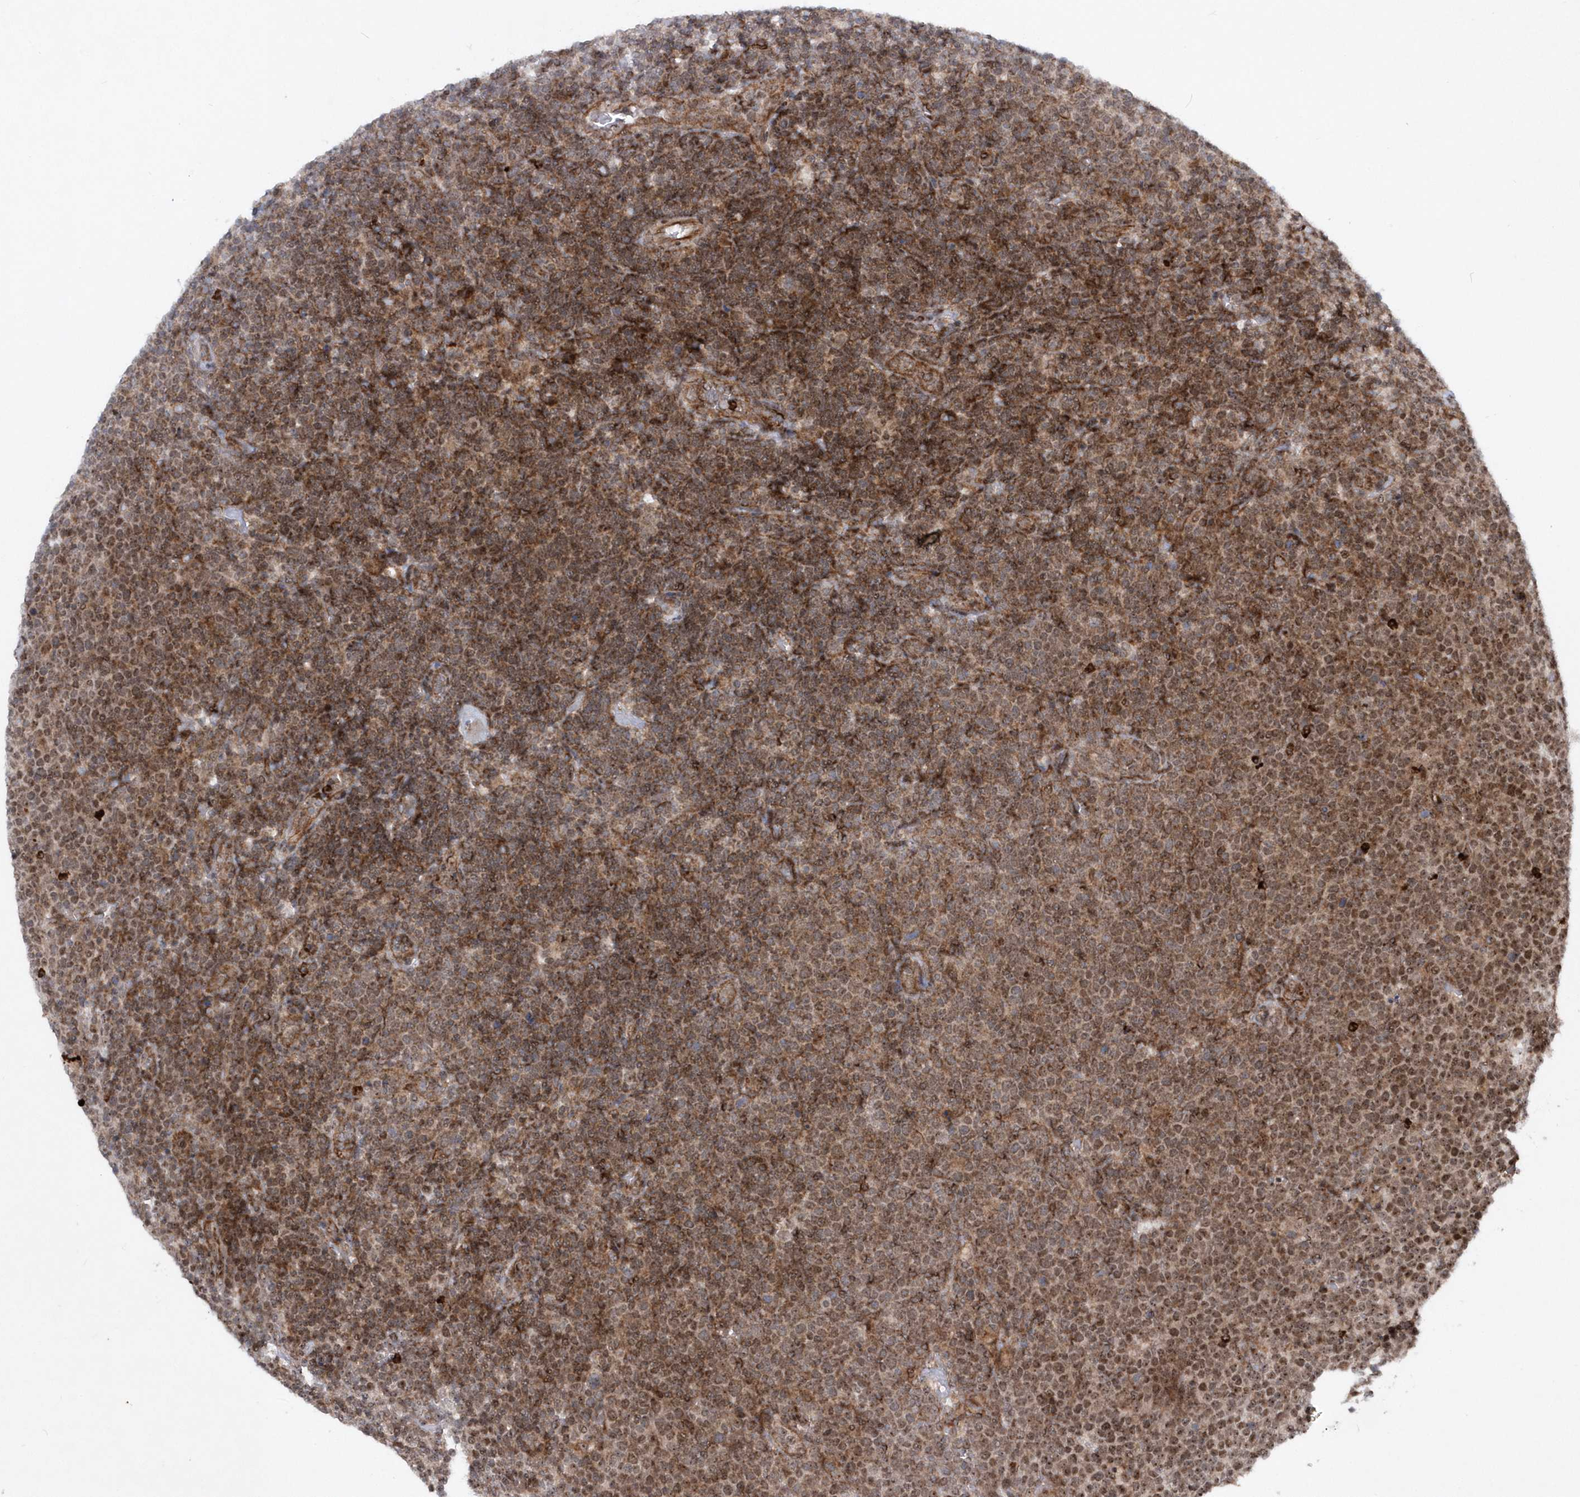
{"staining": {"intensity": "moderate", "quantity": ">75%", "location": "cytoplasmic/membranous,nuclear"}, "tissue": "lymphoma", "cell_type": "Tumor cells", "image_type": "cancer", "snomed": [{"axis": "morphology", "description": "Malignant lymphoma, non-Hodgkin's type, High grade"}, {"axis": "topography", "description": "Lymph node"}], "caption": "High-magnification brightfield microscopy of malignant lymphoma, non-Hodgkin's type (high-grade) stained with DAB (brown) and counterstained with hematoxylin (blue). tumor cells exhibit moderate cytoplasmic/membranous and nuclear staining is present in approximately>75% of cells.", "gene": "SOWAHB", "patient": {"sex": "male", "age": 61}}